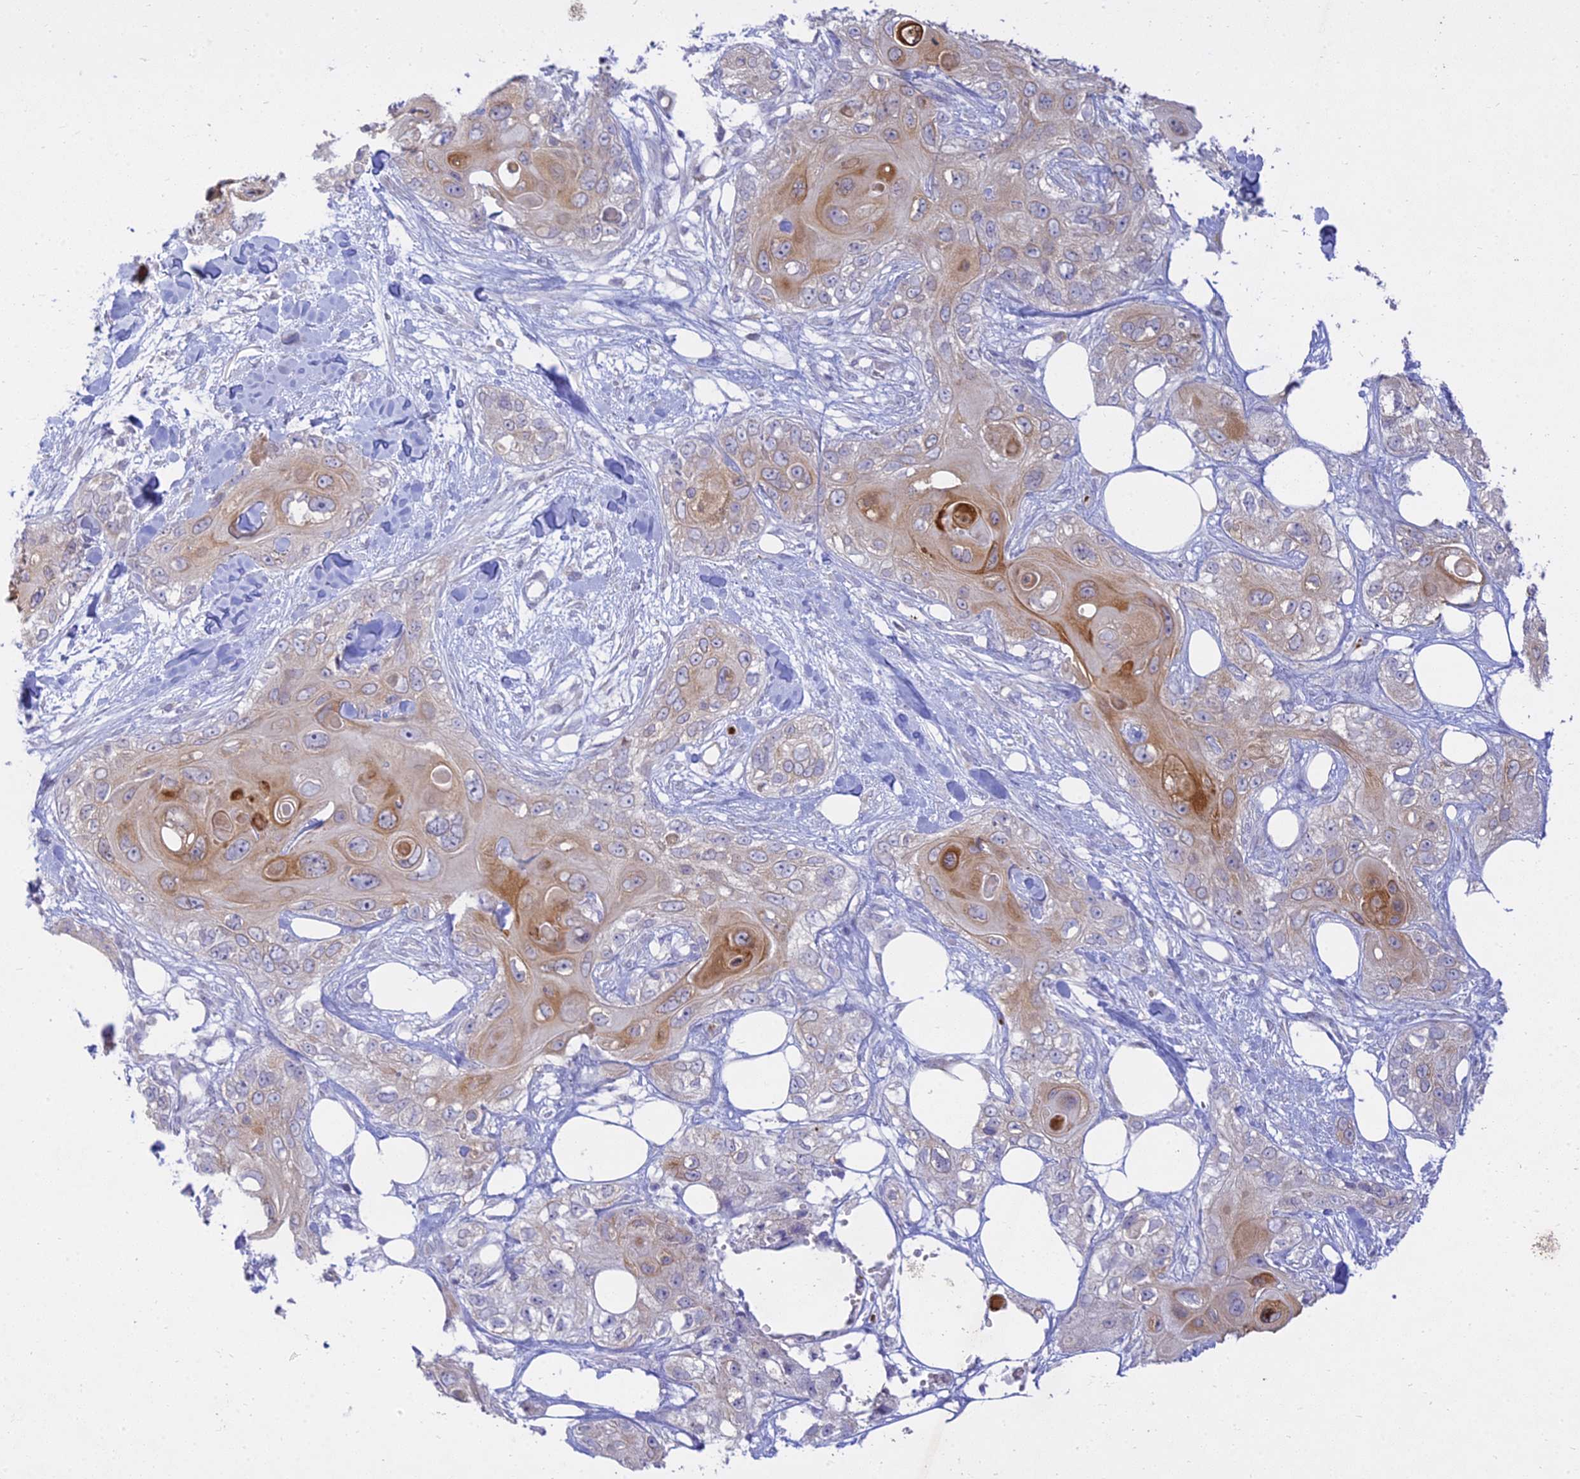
{"staining": {"intensity": "moderate", "quantity": "25%-75%", "location": "cytoplasmic/membranous"}, "tissue": "skin cancer", "cell_type": "Tumor cells", "image_type": "cancer", "snomed": [{"axis": "morphology", "description": "Normal tissue, NOS"}, {"axis": "morphology", "description": "Squamous cell carcinoma, NOS"}, {"axis": "topography", "description": "Skin"}], "caption": "This micrograph exhibits squamous cell carcinoma (skin) stained with immunohistochemistry to label a protein in brown. The cytoplasmic/membranous of tumor cells show moderate positivity for the protein. Nuclei are counter-stained blue.", "gene": "TMEM40", "patient": {"sex": "male", "age": 72}}